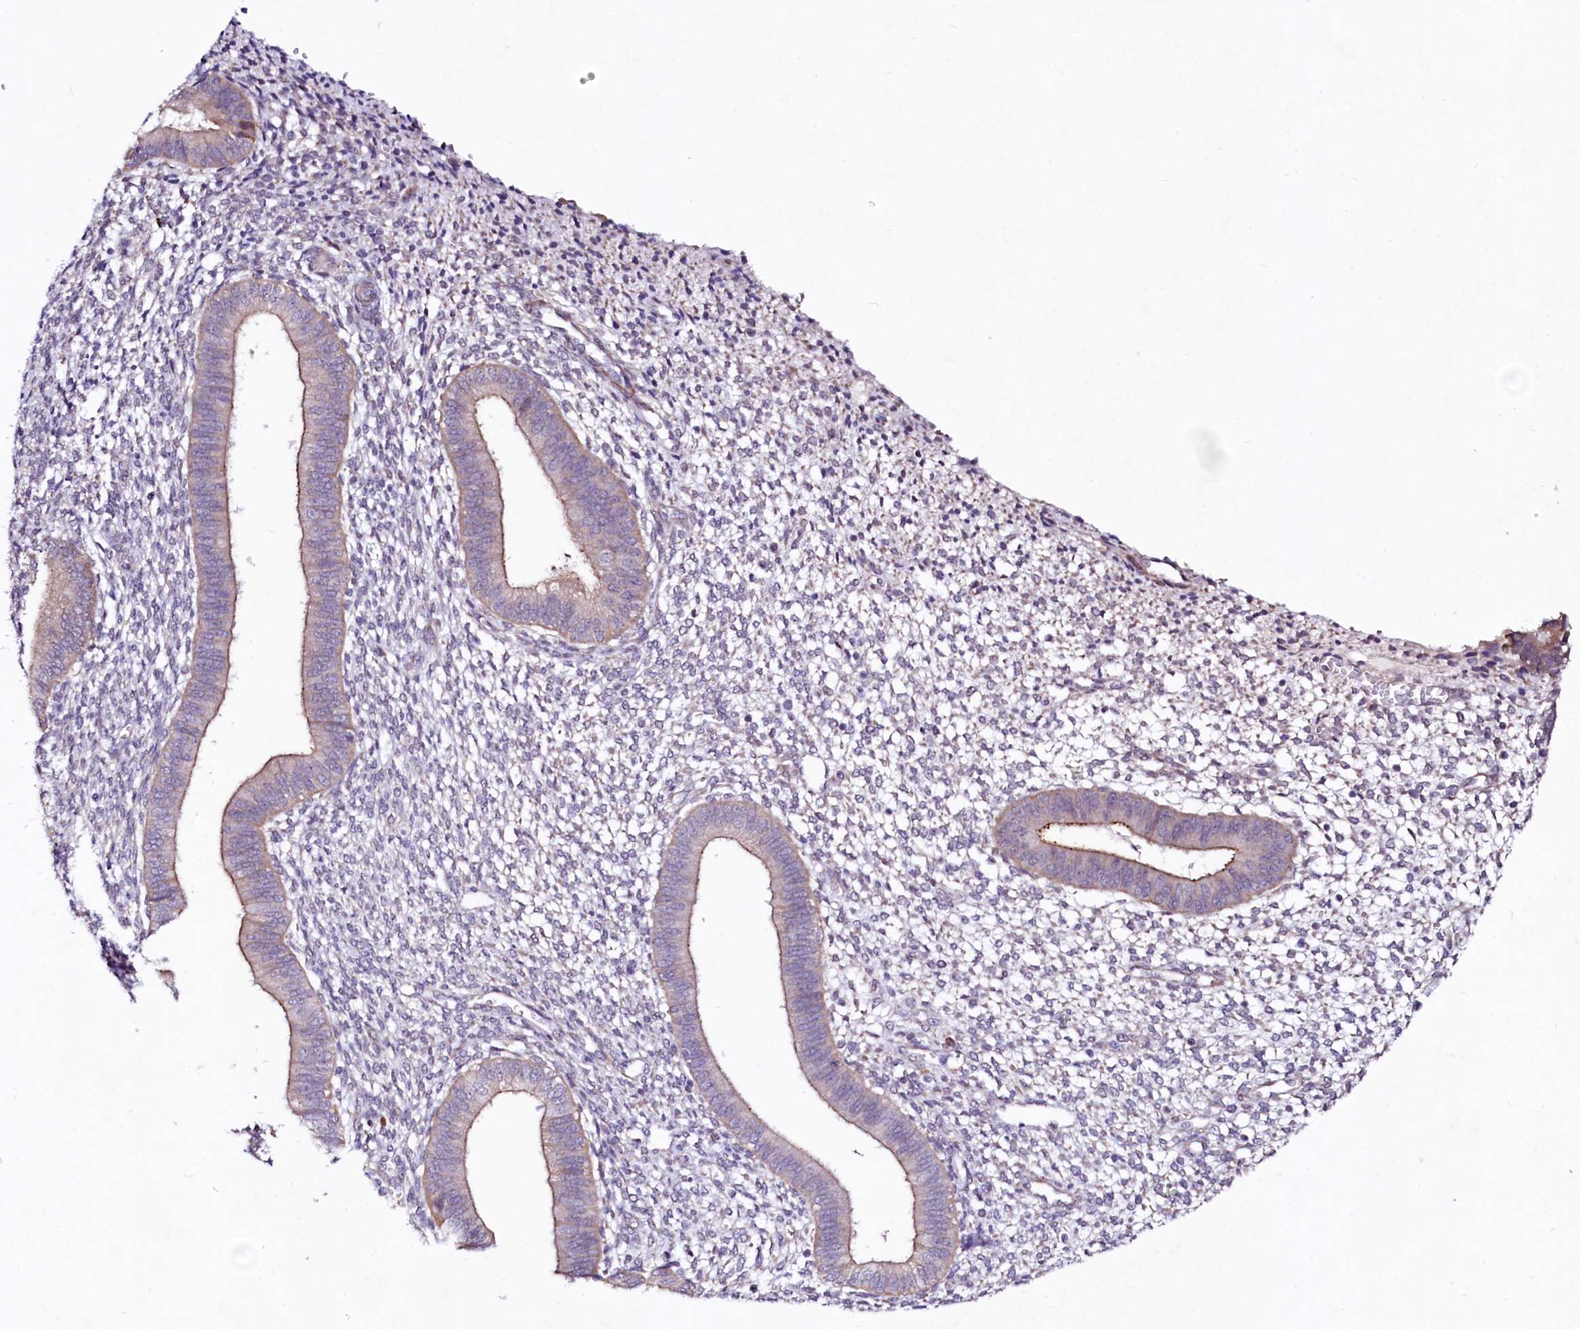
{"staining": {"intensity": "weak", "quantity": "25%-75%", "location": "cytoplasmic/membranous"}, "tissue": "endometrium", "cell_type": "Cells in endometrial stroma", "image_type": "normal", "snomed": [{"axis": "morphology", "description": "Normal tissue, NOS"}, {"axis": "topography", "description": "Endometrium"}], "caption": "DAB (3,3'-diaminobenzidine) immunohistochemical staining of benign endometrium exhibits weak cytoplasmic/membranous protein expression in about 25%-75% of cells in endometrial stroma. (Stains: DAB in brown, nuclei in blue, Microscopy: brightfield microscopy at high magnification).", "gene": "GPR176", "patient": {"sex": "female", "age": 46}}